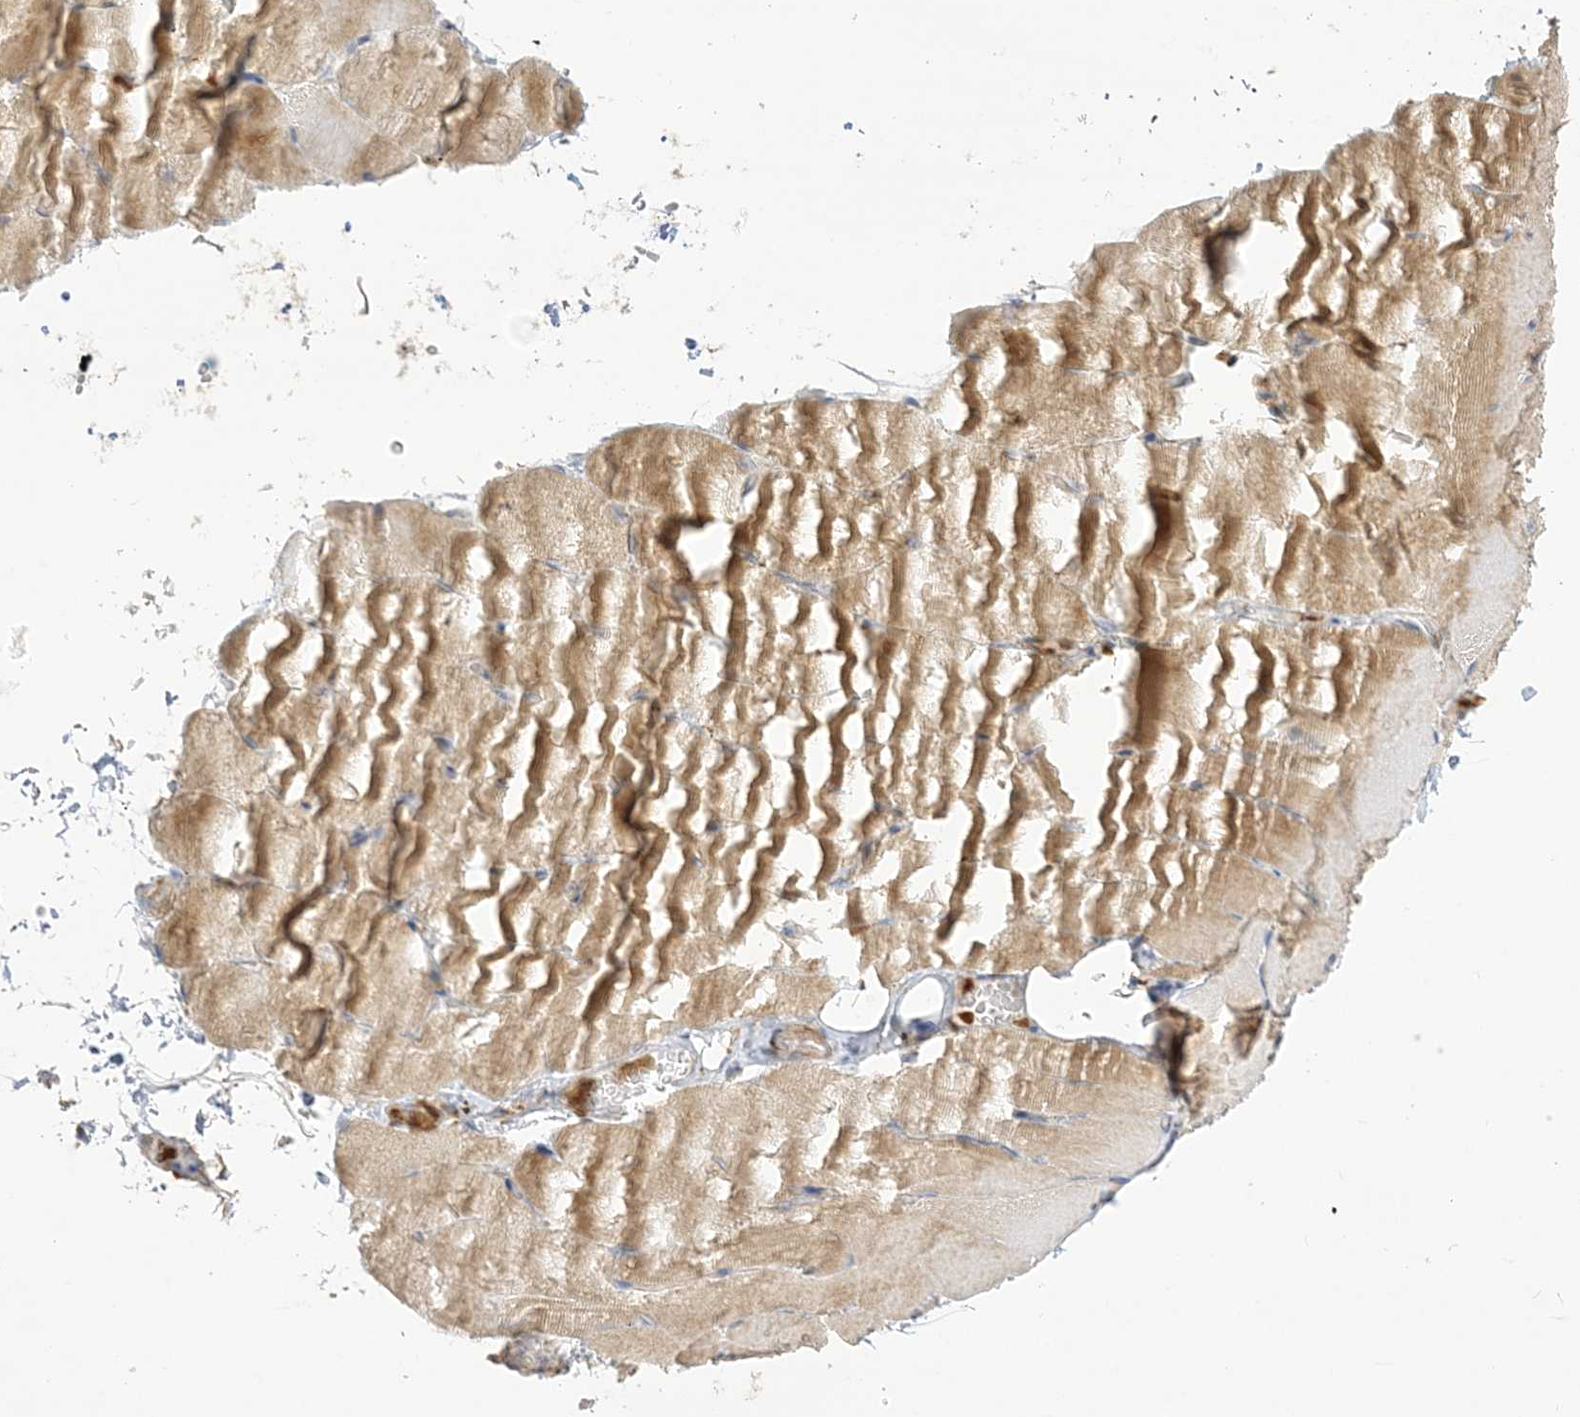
{"staining": {"intensity": "moderate", "quantity": ">75%", "location": "cytoplasmic/membranous"}, "tissue": "skeletal muscle", "cell_type": "Myocytes", "image_type": "normal", "snomed": [{"axis": "morphology", "description": "Normal tissue, NOS"}, {"axis": "topography", "description": "Skeletal muscle"}, {"axis": "topography", "description": "Parathyroid gland"}], "caption": "Immunohistochemical staining of normal human skeletal muscle shows >75% levels of moderate cytoplasmic/membranous protein positivity in approximately >75% of myocytes. (IHC, brightfield microscopy, high magnification).", "gene": "NAF1", "patient": {"sex": "female", "age": 37}}